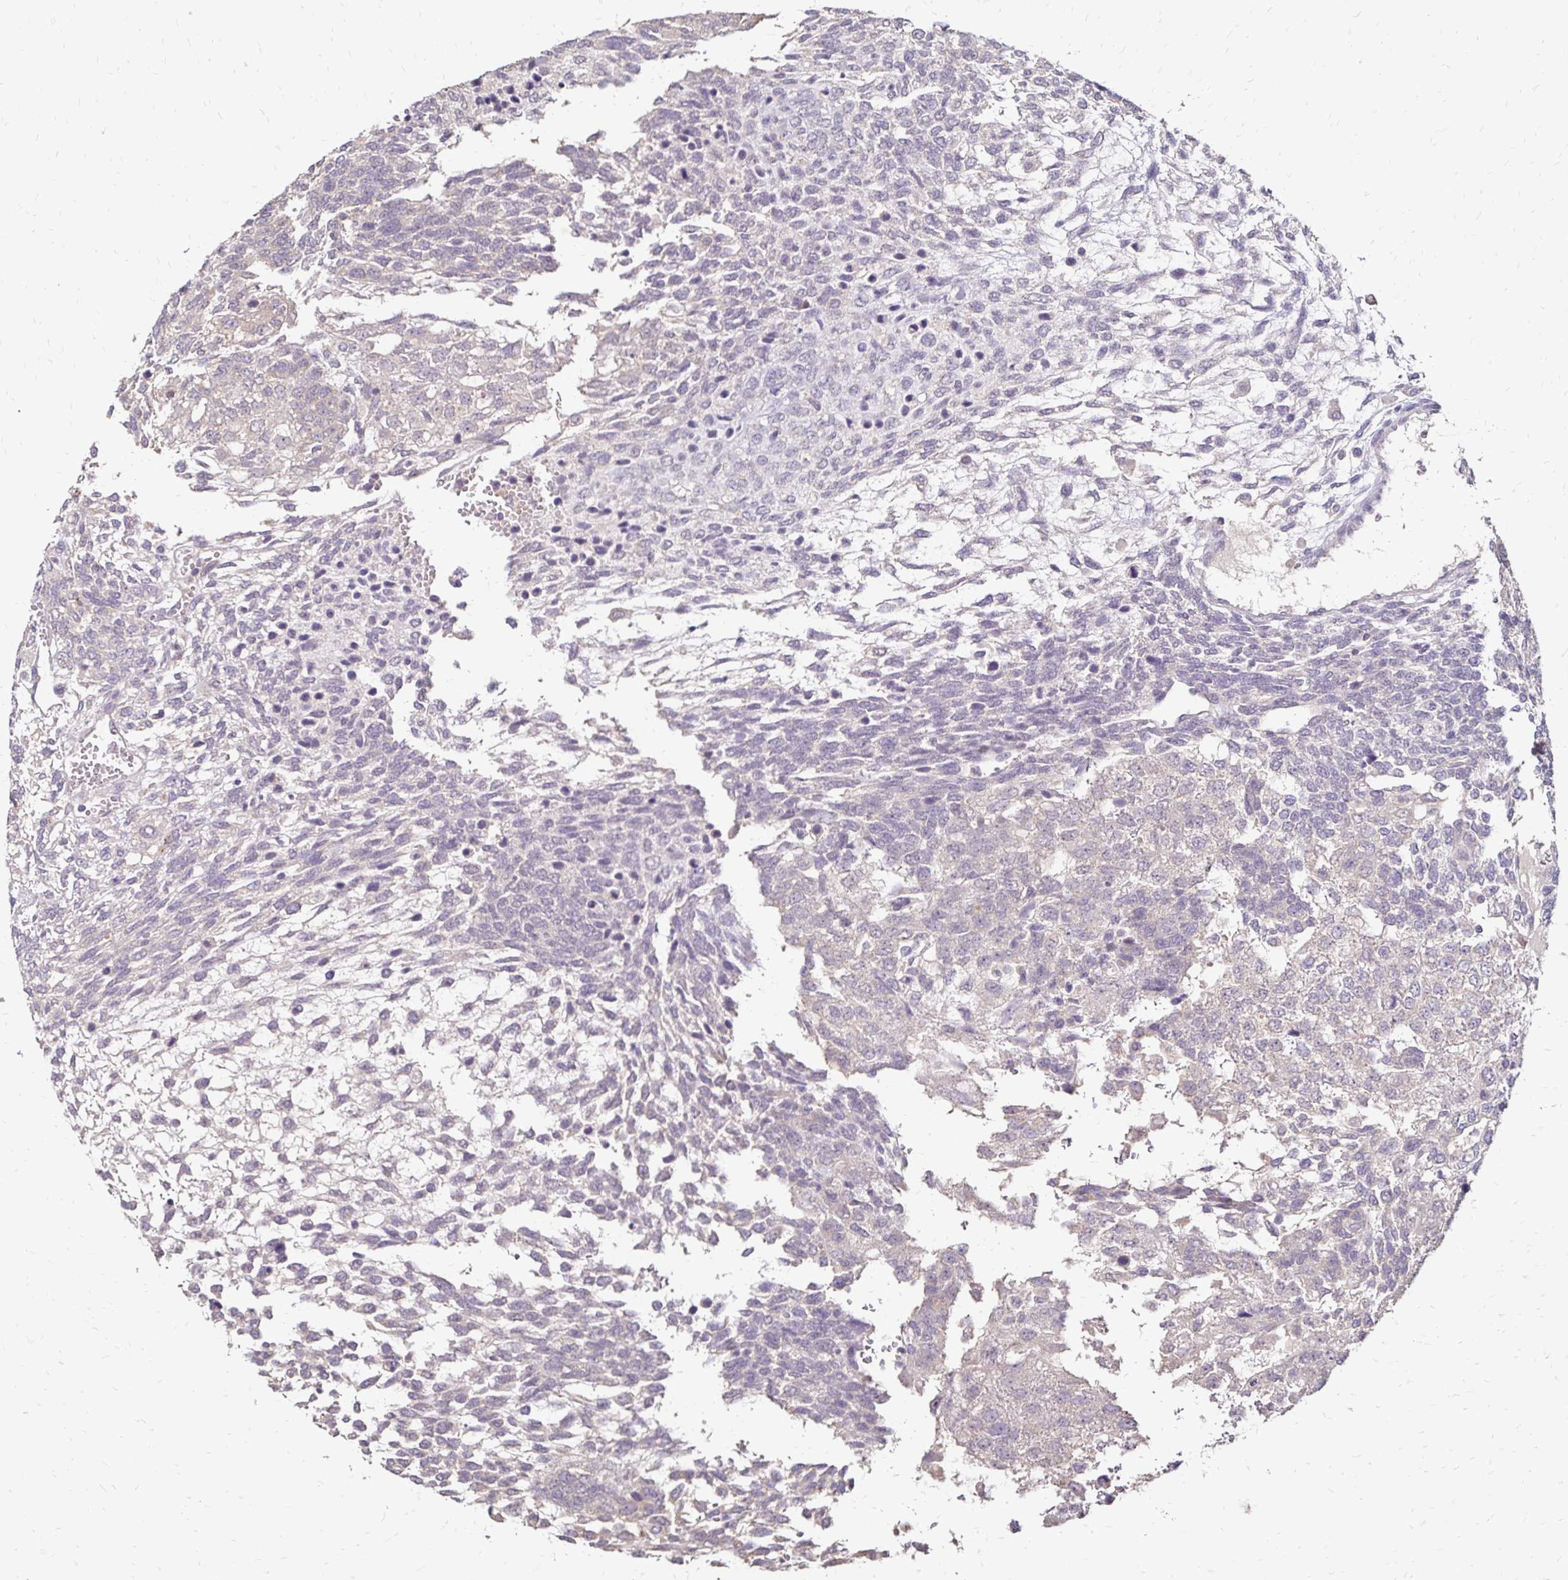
{"staining": {"intensity": "negative", "quantity": "none", "location": "none"}, "tissue": "testis cancer", "cell_type": "Tumor cells", "image_type": "cancer", "snomed": [{"axis": "morphology", "description": "Normal tissue, NOS"}, {"axis": "morphology", "description": "Carcinoma, Embryonal, NOS"}, {"axis": "topography", "description": "Testis"}, {"axis": "topography", "description": "Epididymis"}], "caption": "Histopathology image shows no protein expression in tumor cells of testis cancer (embryonal carcinoma) tissue.", "gene": "EMC10", "patient": {"sex": "male", "age": 23}}